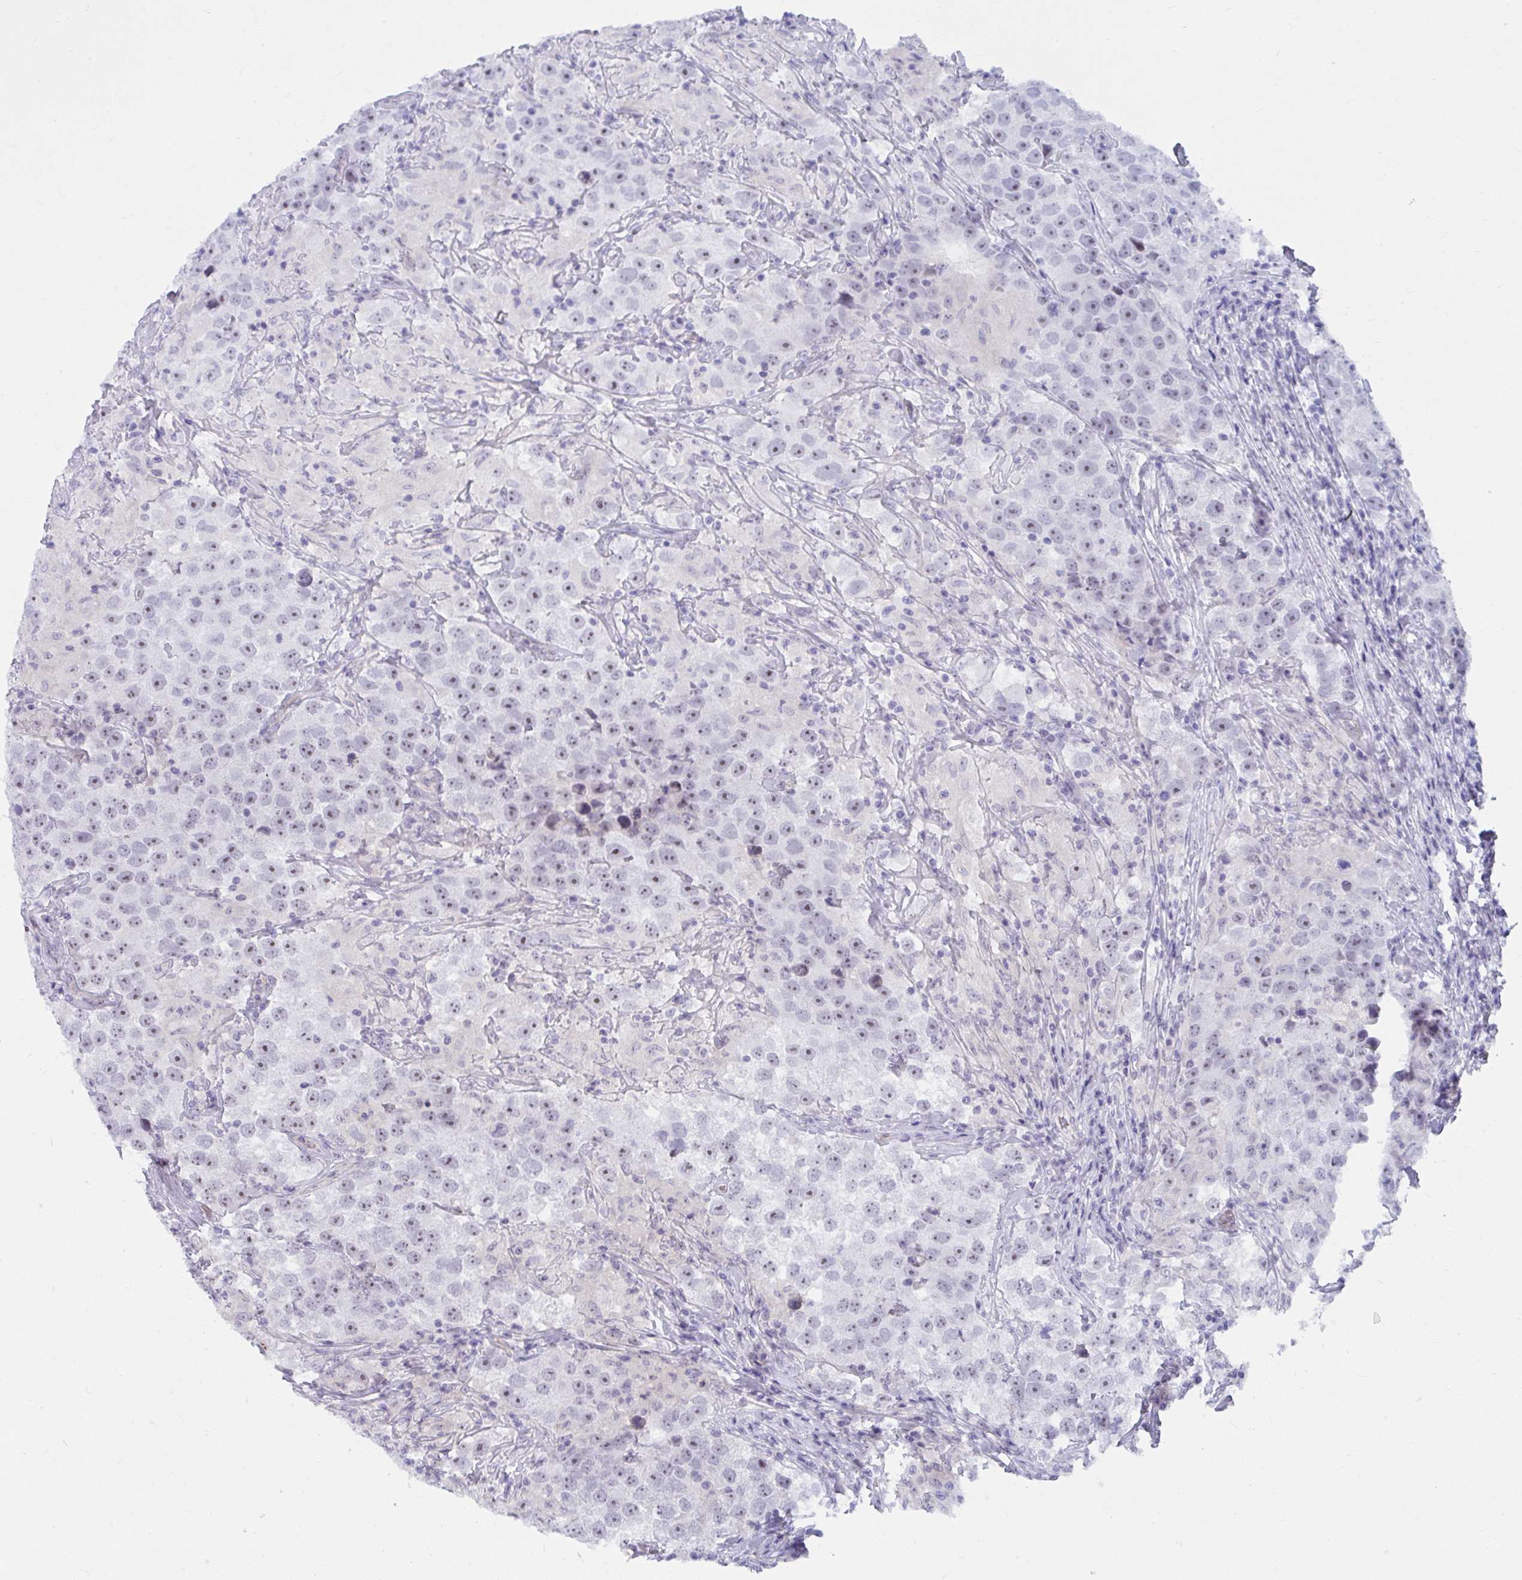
{"staining": {"intensity": "negative", "quantity": "none", "location": "none"}, "tissue": "testis cancer", "cell_type": "Tumor cells", "image_type": "cancer", "snomed": [{"axis": "morphology", "description": "Seminoma, NOS"}, {"axis": "topography", "description": "Testis"}], "caption": "Micrograph shows no protein expression in tumor cells of testis cancer tissue.", "gene": "MUS81", "patient": {"sex": "male", "age": 46}}